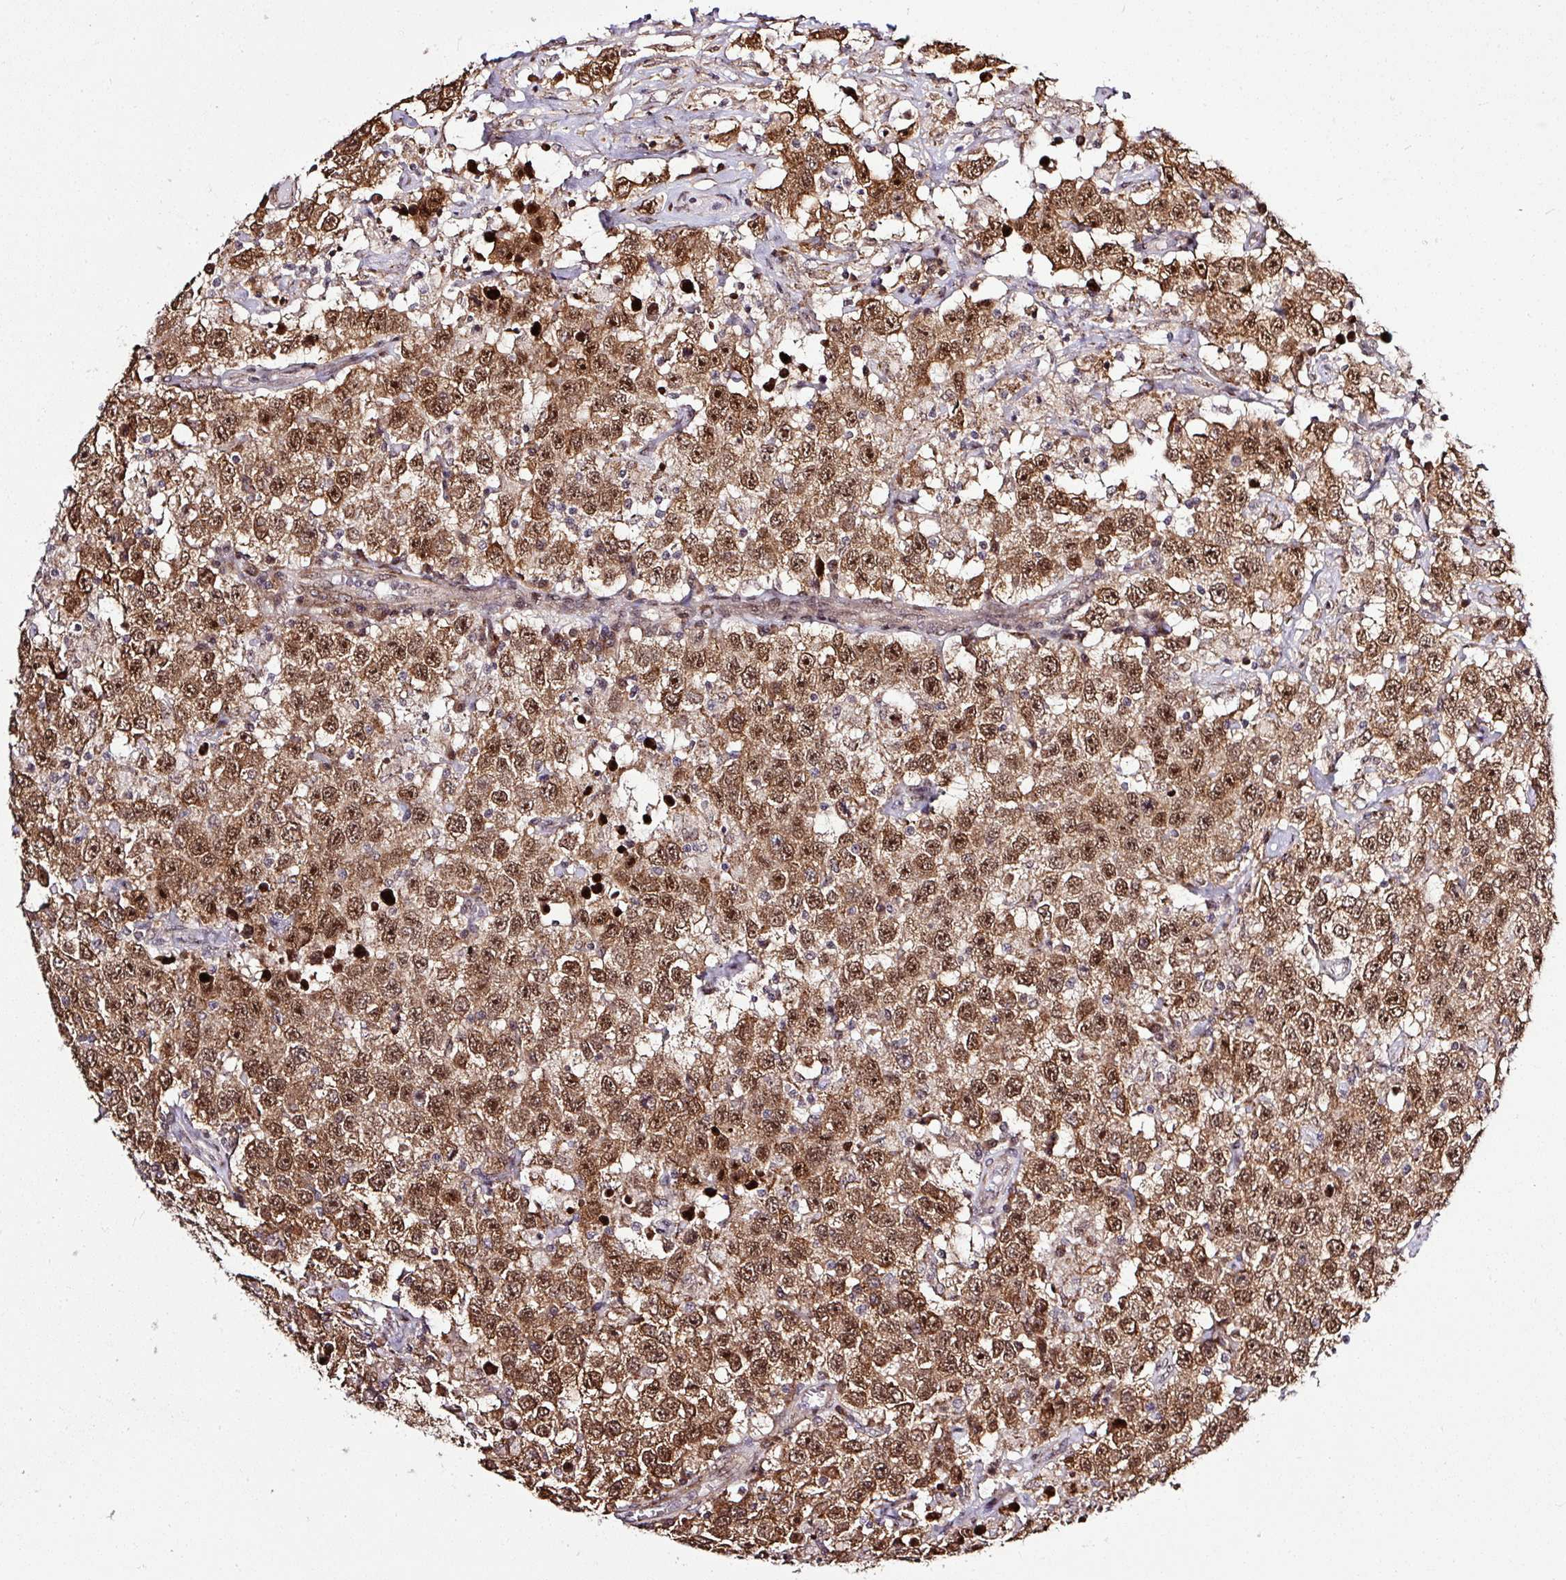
{"staining": {"intensity": "moderate", "quantity": ">75%", "location": "cytoplasmic/membranous,nuclear"}, "tissue": "testis cancer", "cell_type": "Tumor cells", "image_type": "cancer", "snomed": [{"axis": "morphology", "description": "Seminoma, NOS"}, {"axis": "topography", "description": "Testis"}], "caption": "Seminoma (testis) tissue shows moderate cytoplasmic/membranous and nuclear expression in about >75% of tumor cells", "gene": "FAM153A", "patient": {"sex": "male", "age": 41}}